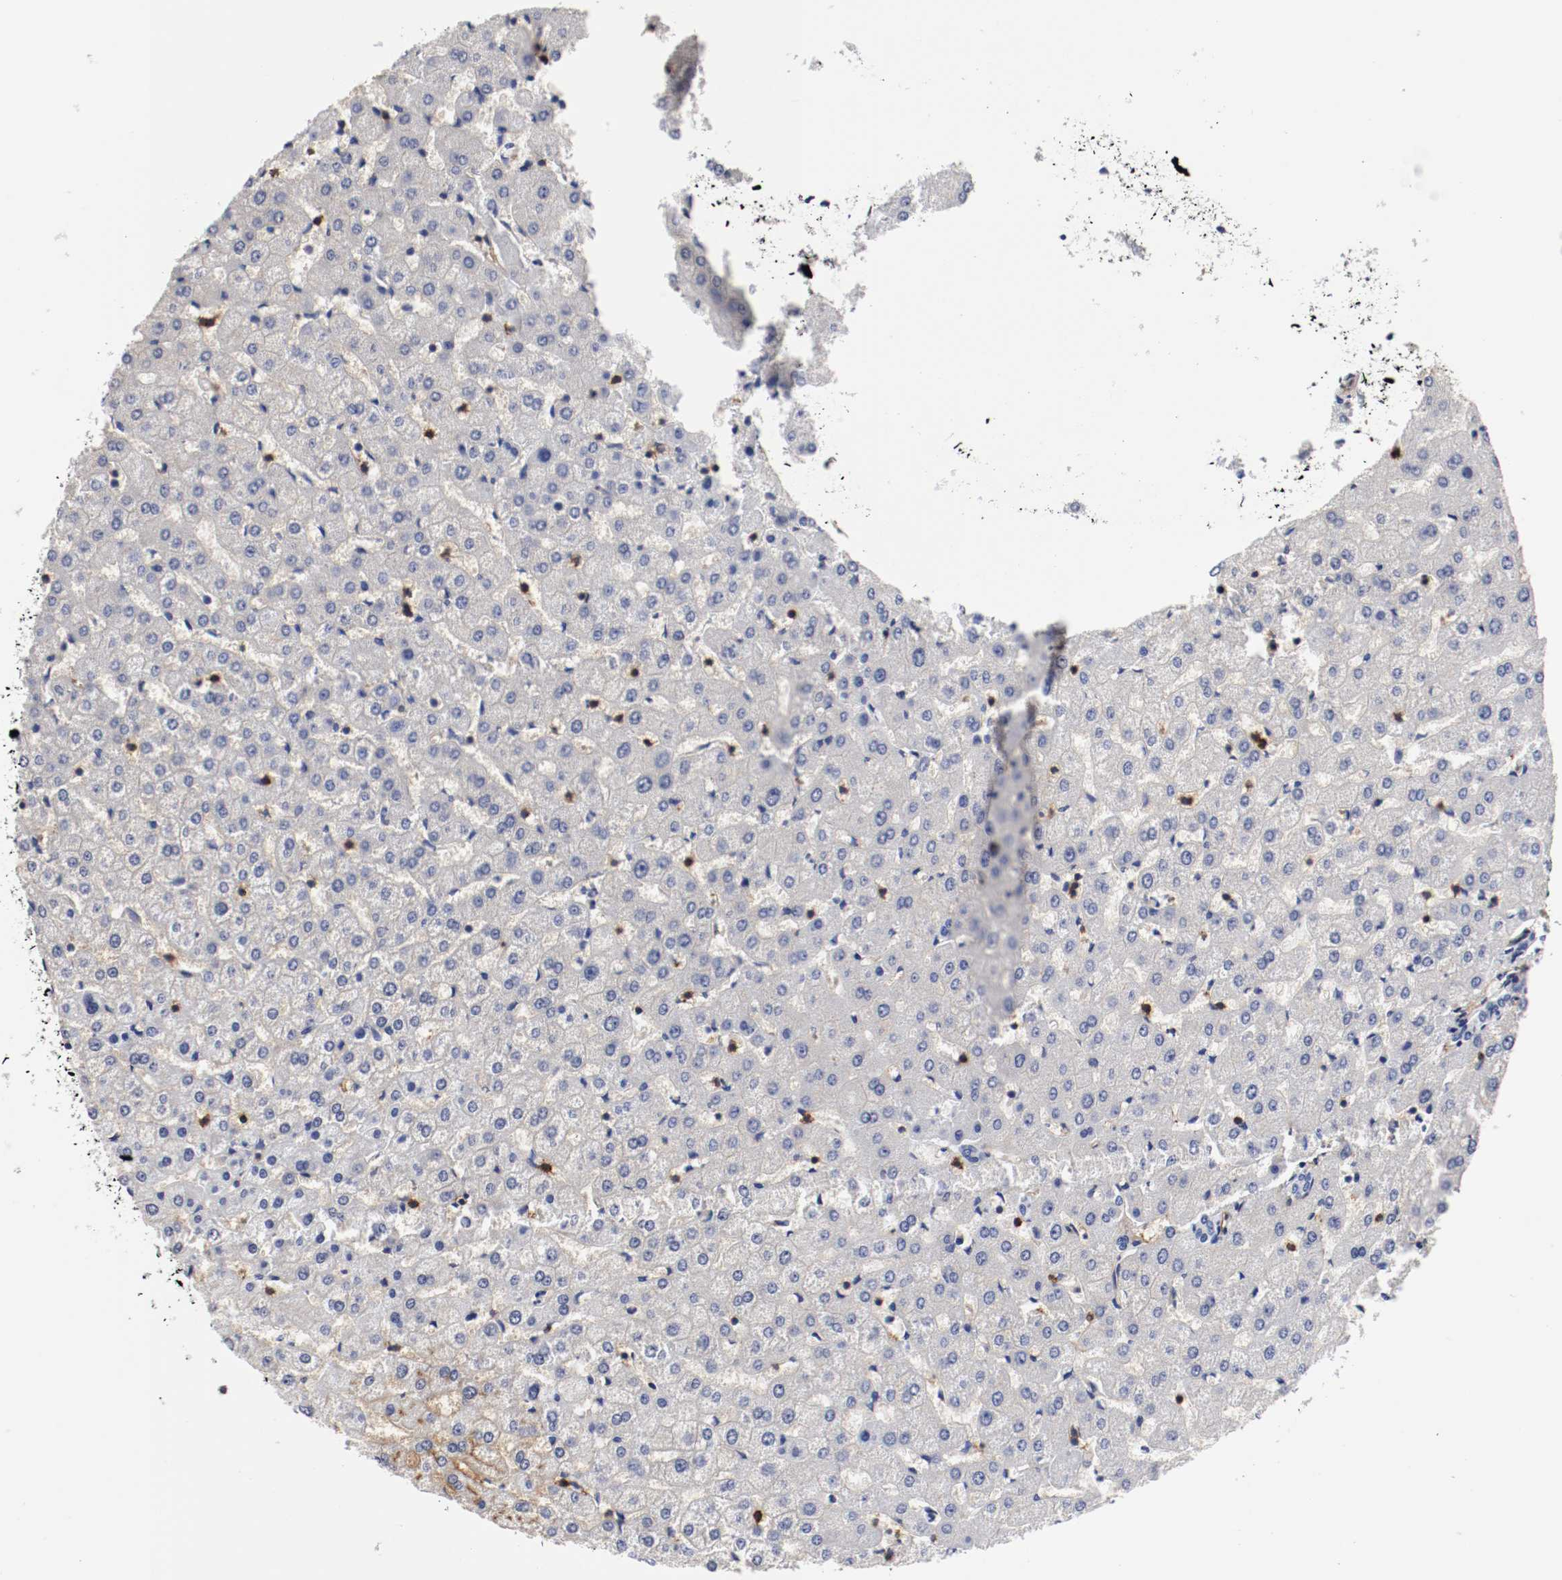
{"staining": {"intensity": "negative", "quantity": "none", "location": "none"}, "tissue": "liver", "cell_type": "Cholangiocytes", "image_type": "normal", "snomed": [{"axis": "morphology", "description": "Normal tissue, NOS"}, {"axis": "morphology", "description": "Fibrosis, NOS"}, {"axis": "topography", "description": "Liver"}], "caption": "This is a histopathology image of IHC staining of unremarkable liver, which shows no positivity in cholangiocytes.", "gene": "IFITM1", "patient": {"sex": "female", "age": 29}}